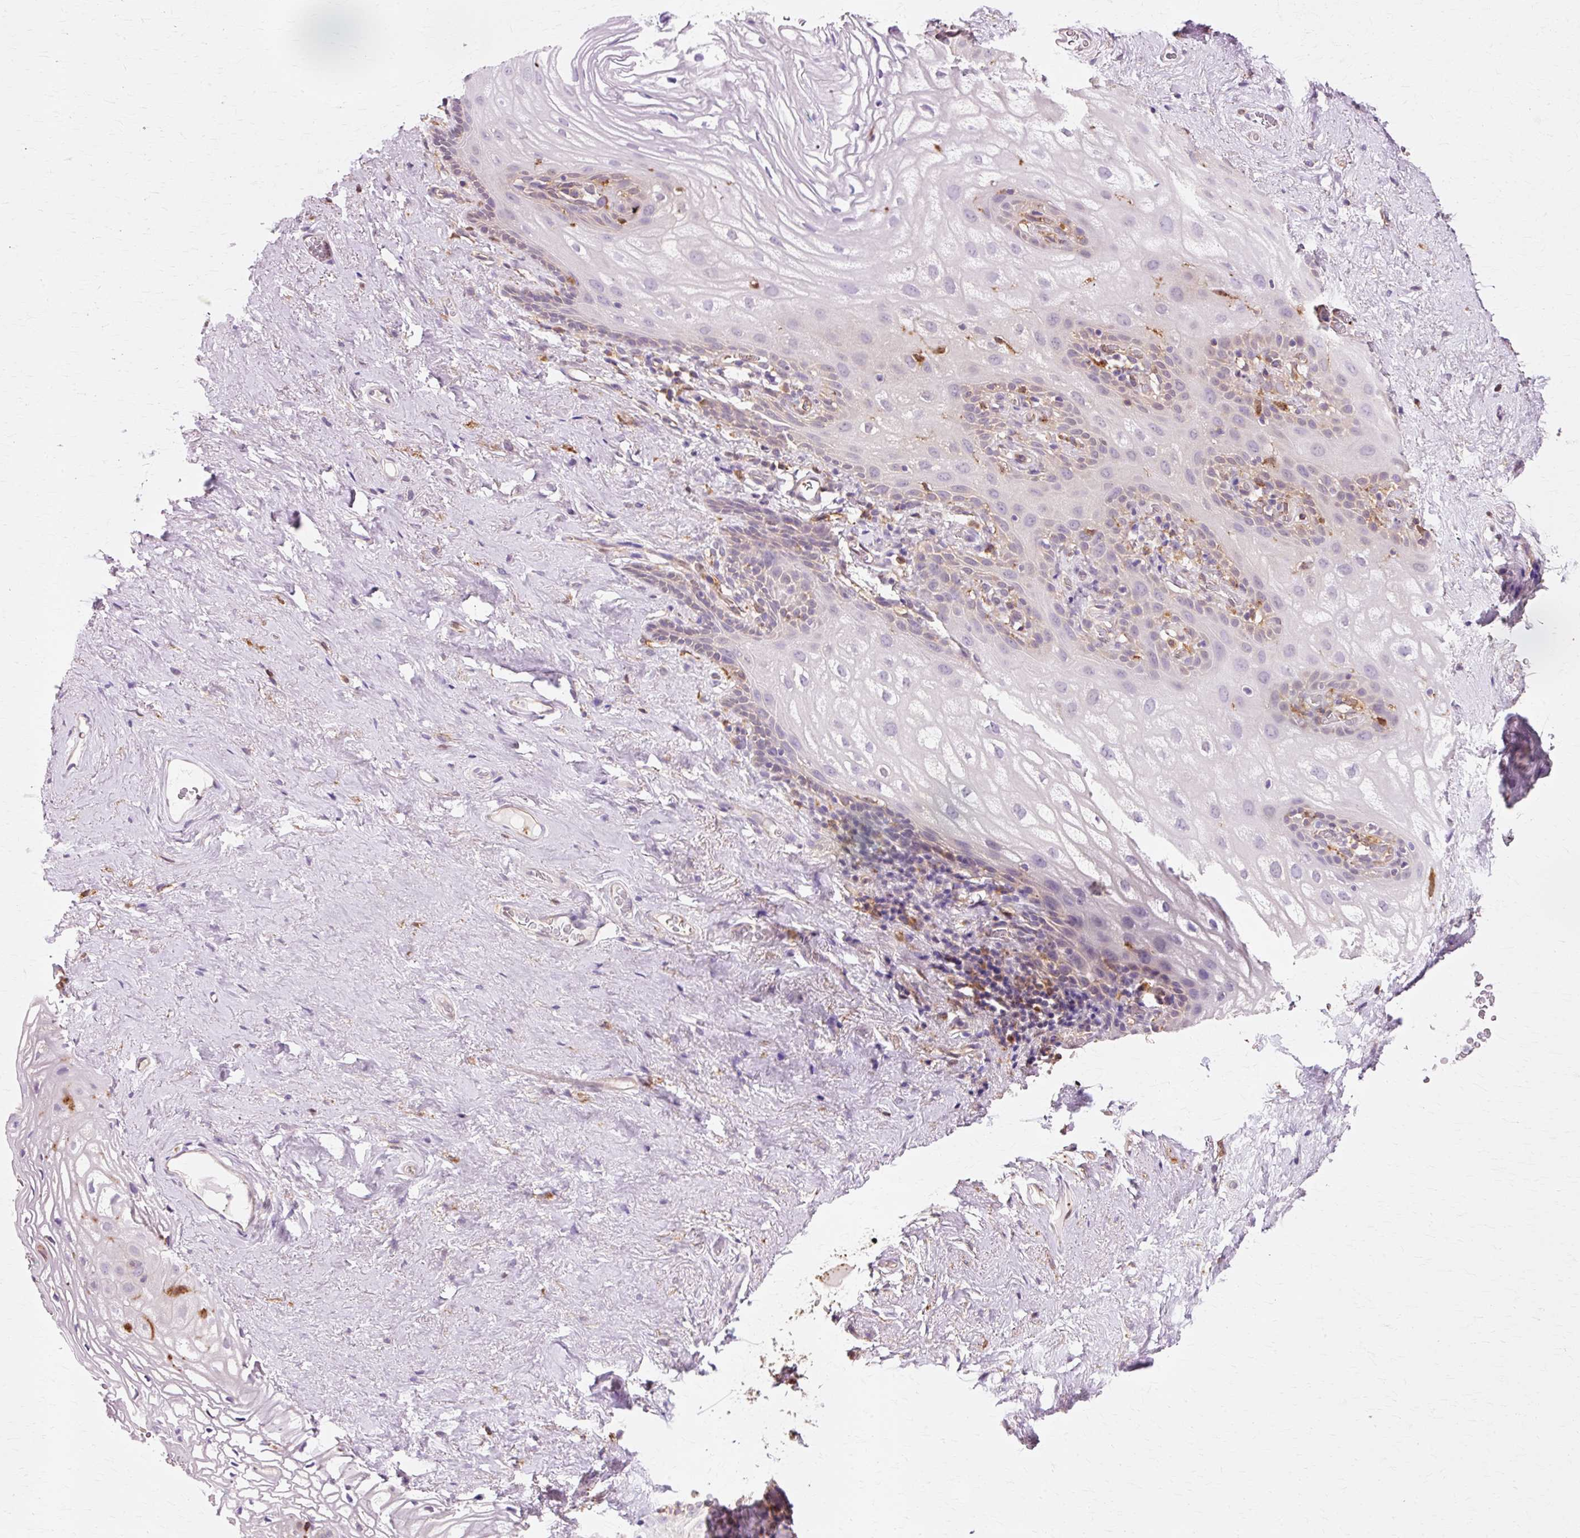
{"staining": {"intensity": "moderate", "quantity": "<25%", "location": "cytoplasmic/membranous"}, "tissue": "vagina", "cell_type": "Squamous epithelial cells", "image_type": "normal", "snomed": [{"axis": "morphology", "description": "Normal tissue, NOS"}, {"axis": "topography", "description": "Vagina"}, {"axis": "topography", "description": "Peripheral nerve tissue"}], "caption": "Vagina stained for a protein (brown) reveals moderate cytoplasmic/membranous positive staining in about <25% of squamous epithelial cells.", "gene": "GPX1", "patient": {"sex": "female", "age": 71}}